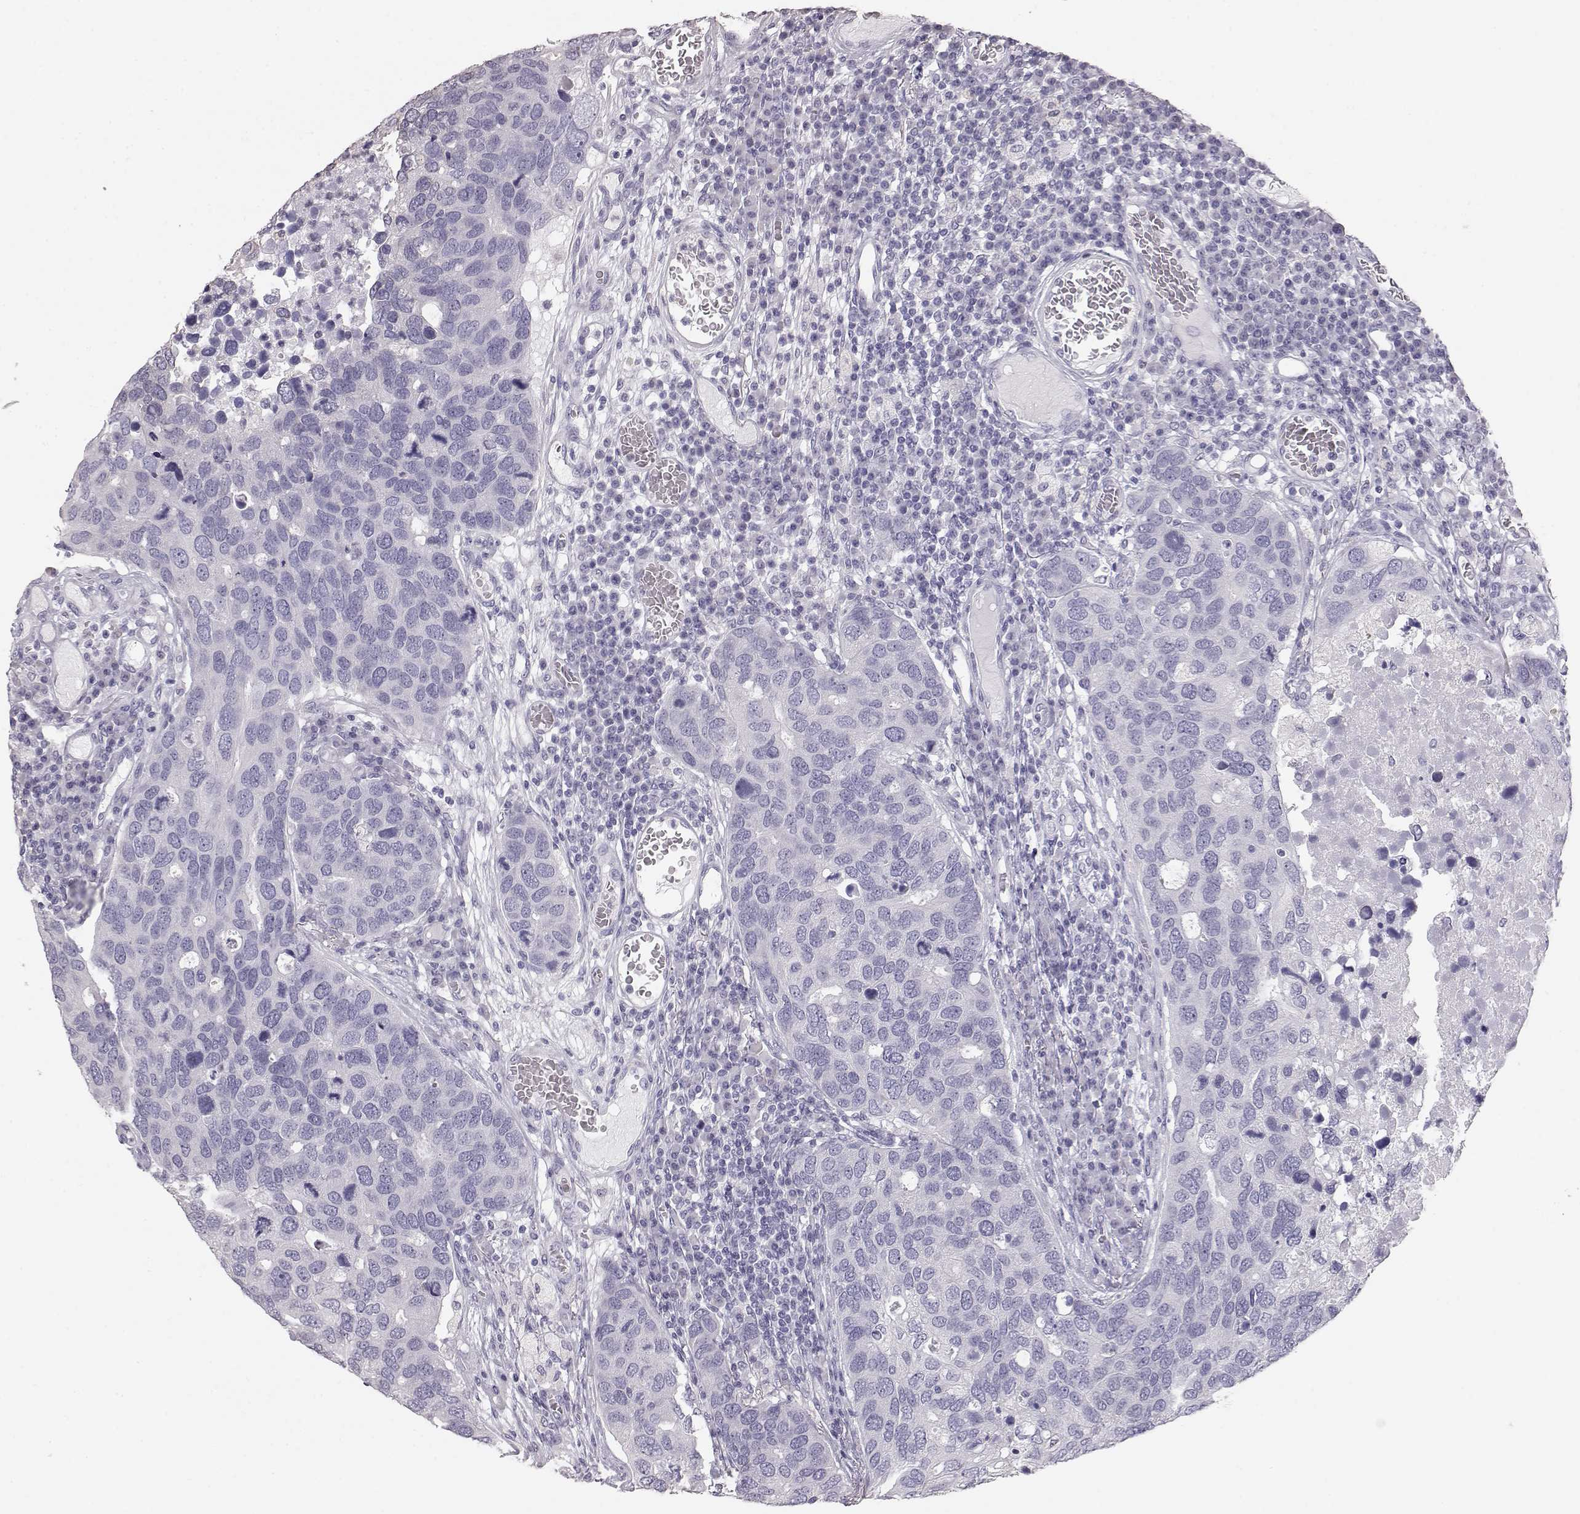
{"staining": {"intensity": "negative", "quantity": "none", "location": "none"}, "tissue": "breast cancer", "cell_type": "Tumor cells", "image_type": "cancer", "snomed": [{"axis": "morphology", "description": "Duct carcinoma"}, {"axis": "topography", "description": "Breast"}], "caption": "Tumor cells are negative for protein expression in human intraductal carcinoma (breast). (IHC, brightfield microscopy, high magnification).", "gene": "KRT33A", "patient": {"sex": "female", "age": 83}}